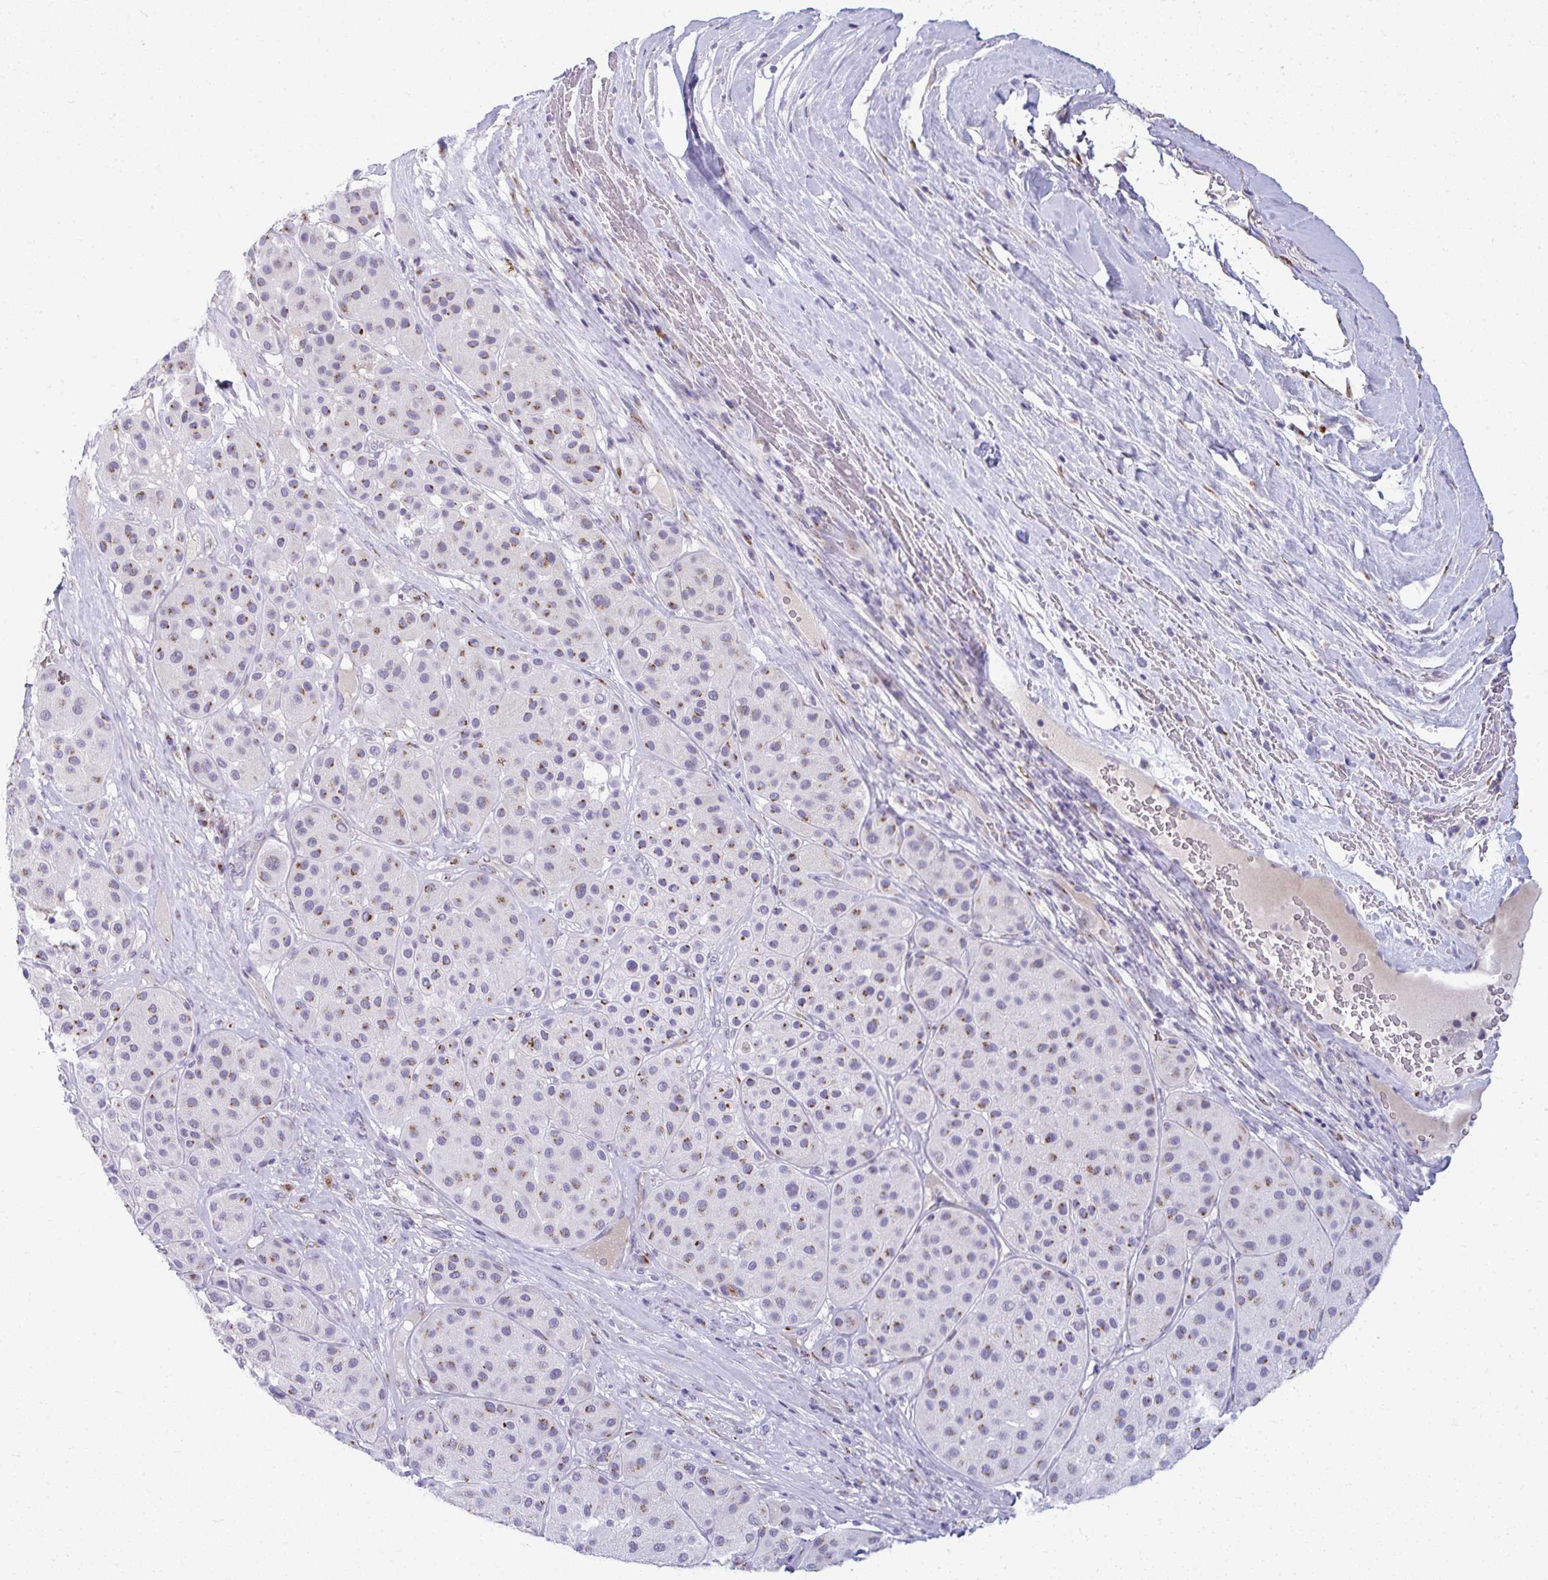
{"staining": {"intensity": "weak", "quantity": "25%-75%", "location": "cytoplasmic/membranous"}, "tissue": "melanoma", "cell_type": "Tumor cells", "image_type": "cancer", "snomed": [{"axis": "morphology", "description": "Malignant melanoma, Metastatic site"}, {"axis": "topography", "description": "Smooth muscle"}], "caption": "An immunohistochemistry histopathology image of neoplastic tissue is shown. Protein staining in brown labels weak cytoplasmic/membranous positivity in malignant melanoma (metastatic site) within tumor cells.", "gene": "DTX4", "patient": {"sex": "male", "age": 41}}